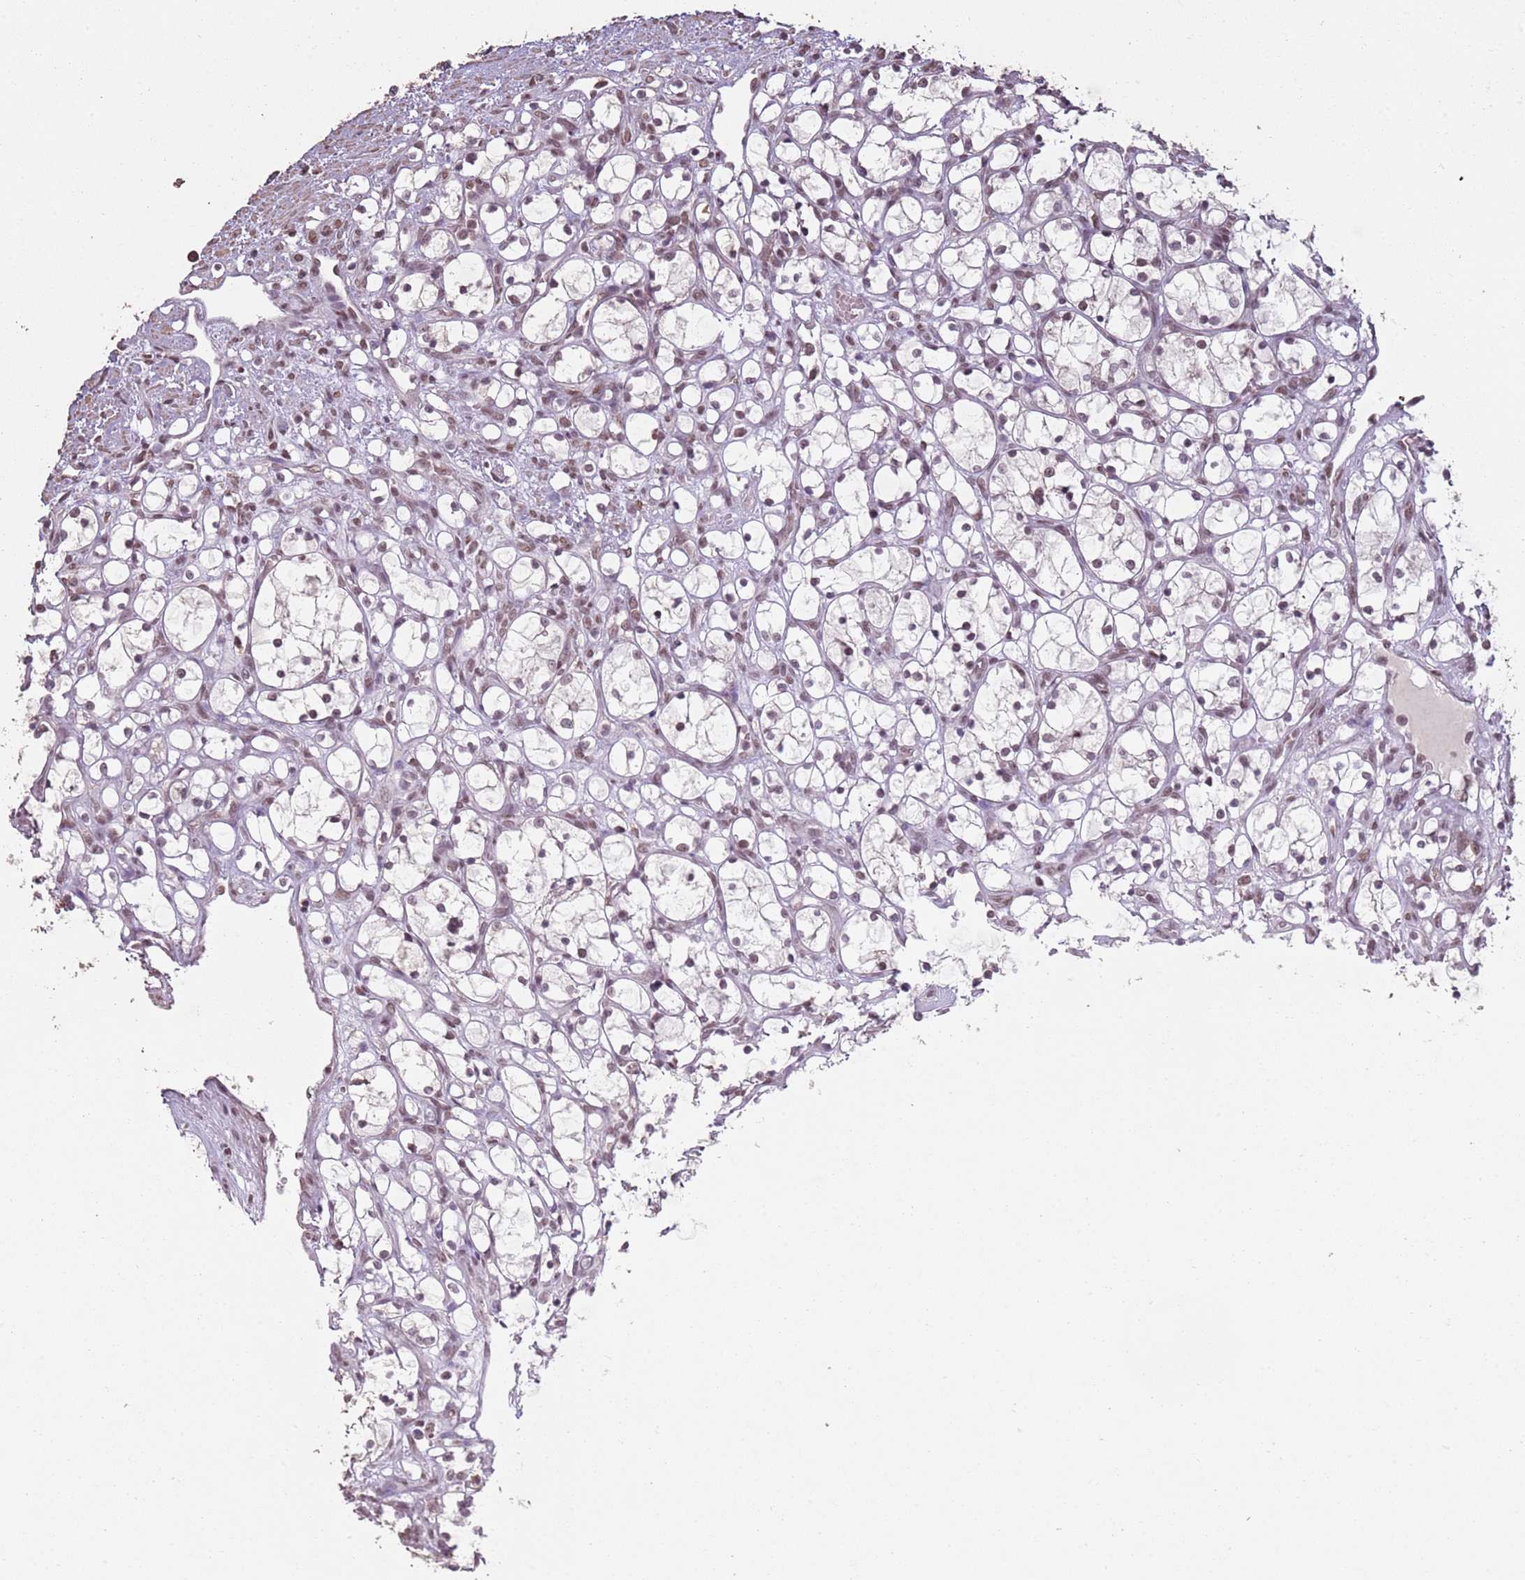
{"staining": {"intensity": "moderate", "quantity": ">75%", "location": "nuclear"}, "tissue": "renal cancer", "cell_type": "Tumor cells", "image_type": "cancer", "snomed": [{"axis": "morphology", "description": "Adenocarcinoma, NOS"}, {"axis": "topography", "description": "Kidney"}], "caption": "Renal cancer stained with immunohistochemistry (IHC) exhibits moderate nuclear staining in about >75% of tumor cells.", "gene": "ARL14EP", "patient": {"sex": "female", "age": 69}}